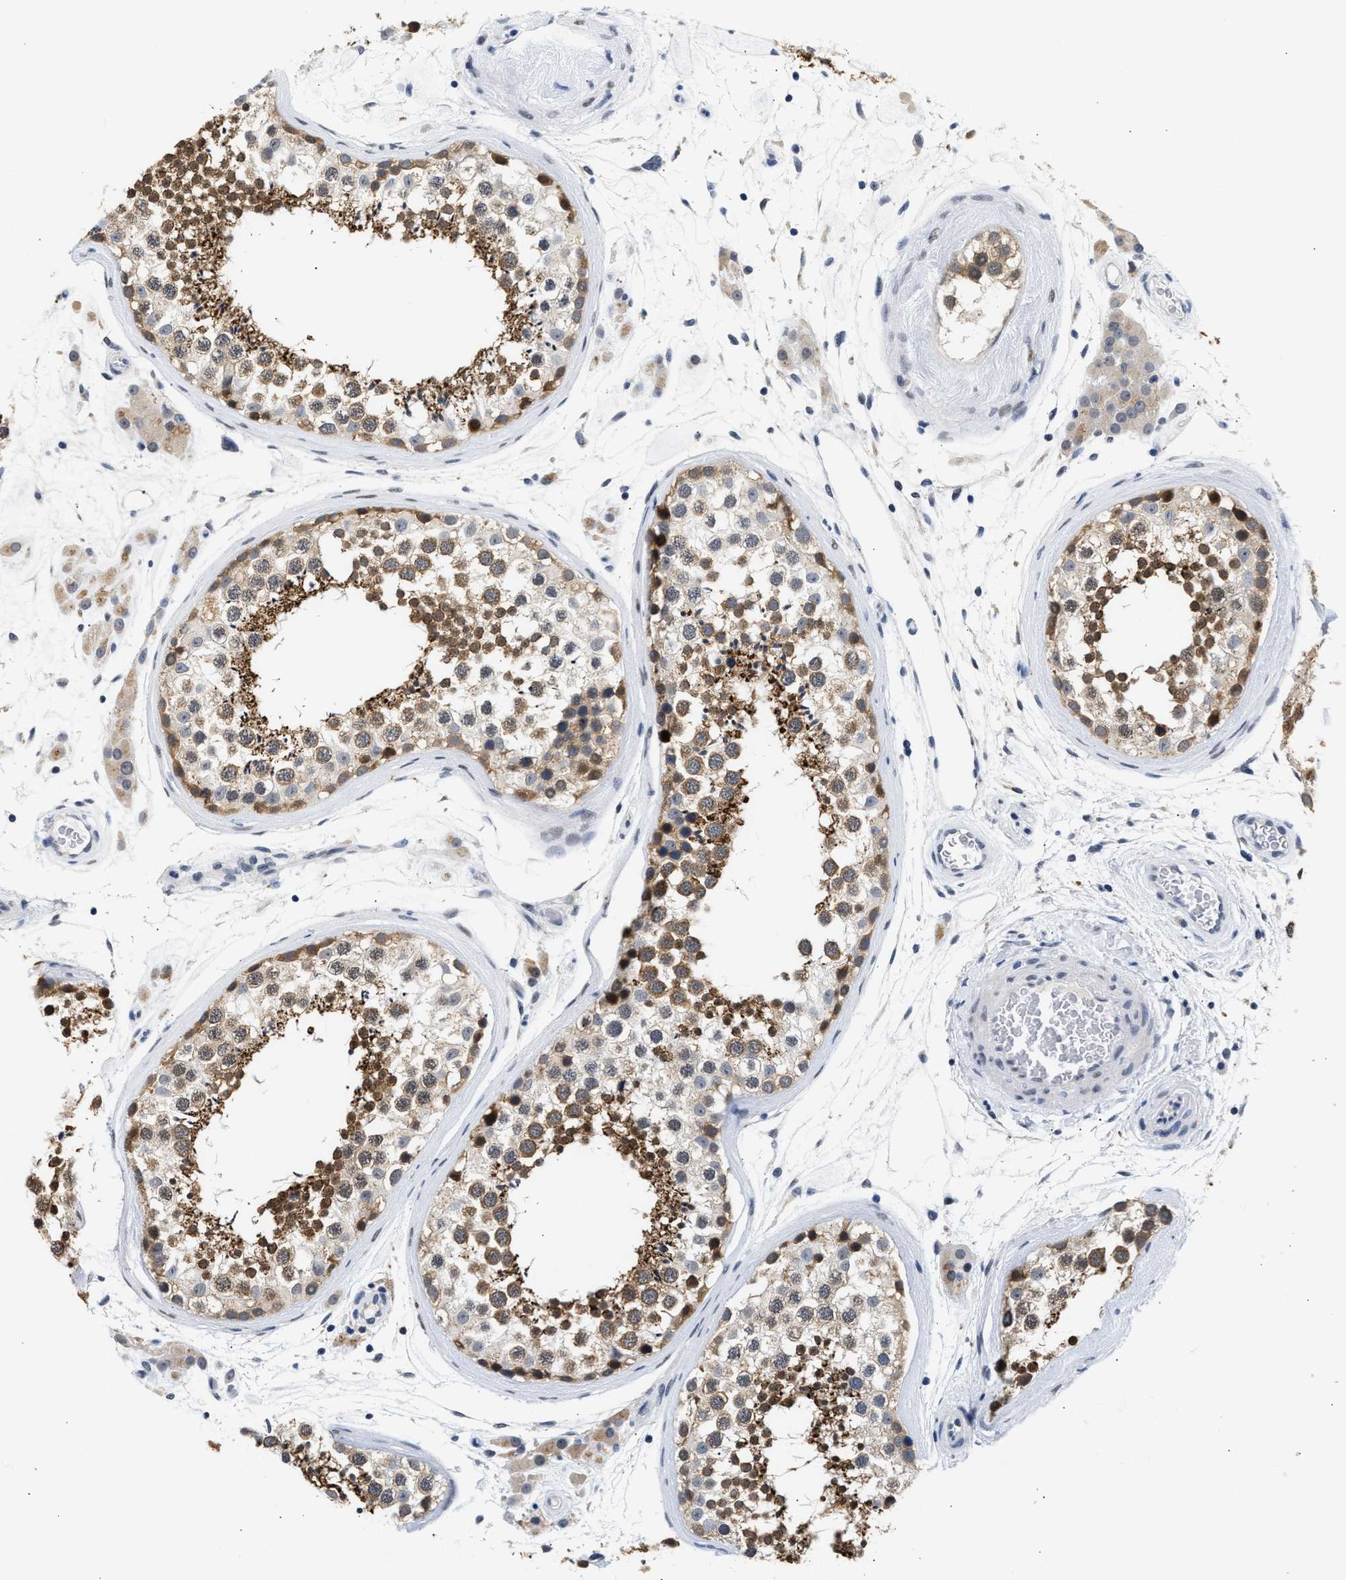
{"staining": {"intensity": "moderate", "quantity": ">75%", "location": "cytoplasmic/membranous"}, "tissue": "testis", "cell_type": "Cells in seminiferous ducts", "image_type": "normal", "snomed": [{"axis": "morphology", "description": "Normal tissue, NOS"}, {"axis": "topography", "description": "Testis"}], "caption": "The image demonstrates staining of unremarkable testis, revealing moderate cytoplasmic/membranous protein expression (brown color) within cells in seminiferous ducts. (DAB (3,3'-diaminobenzidine) IHC, brown staining for protein, blue staining for nuclei).", "gene": "PPM1L", "patient": {"sex": "male", "age": 46}}